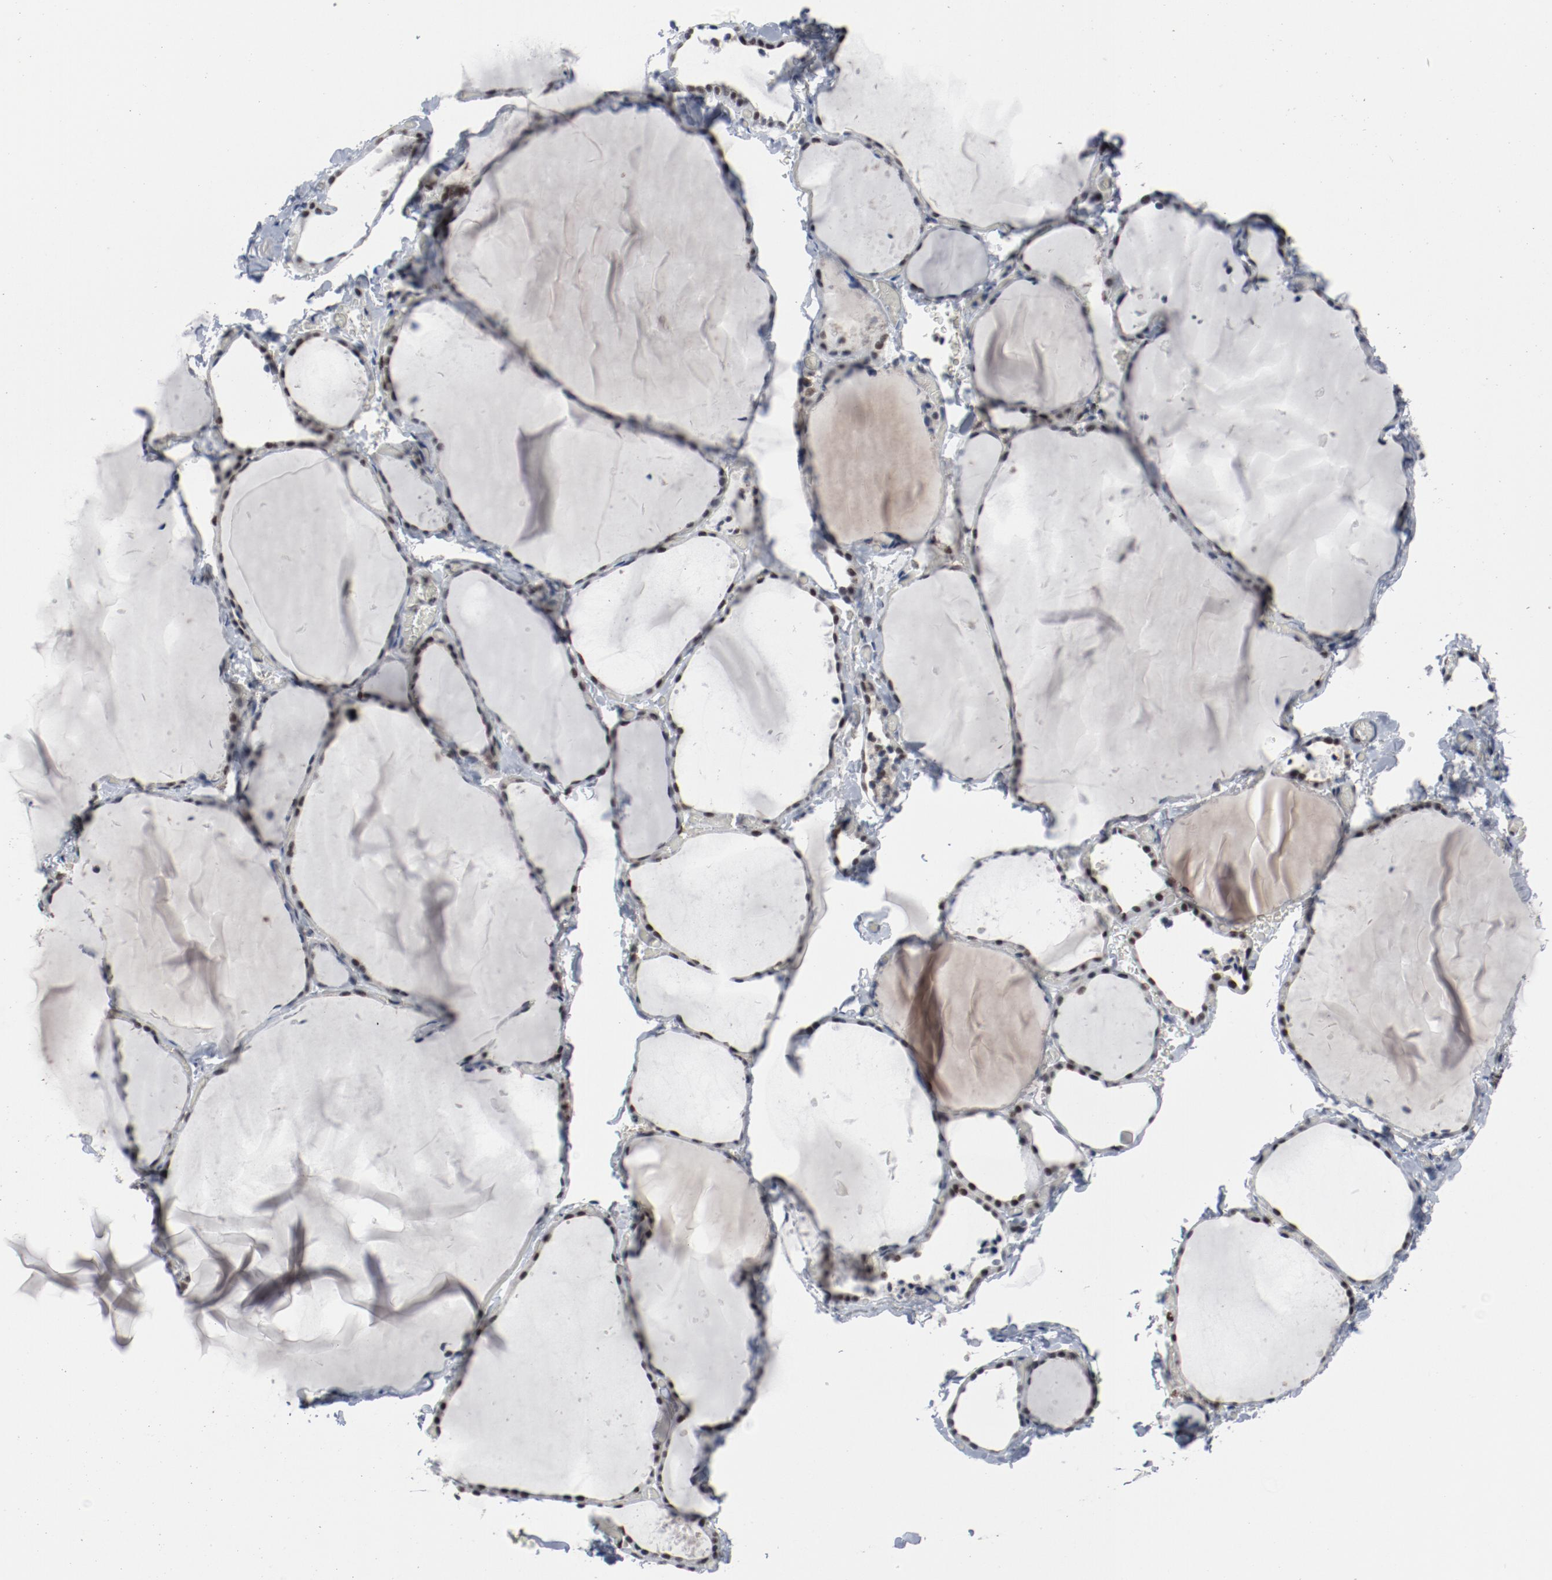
{"staining": {"intensity": "strong", "quantity": "25%-75%", "location": "nuclear"}, "tissue": "thyroid gland", "cell_type": "Glandular cells", "image_type": "normal", "snomed": [{"axis": "morphology", "description": "Normal tissue, NOS"}, {"axis": "topography", "description": "Thyroid gland"}], "caption": "Immunohistochemistry photomicrograph of unremarkable thyroid gland: thyroid gland stained using immunohistochemistry shows high levels of strong protein expression localized specifically in the nuclear of glandular cells, appearing as a nuclear brown color.", "gene": "JMJD6", "patient": {"sex": "female", "age": 22}}